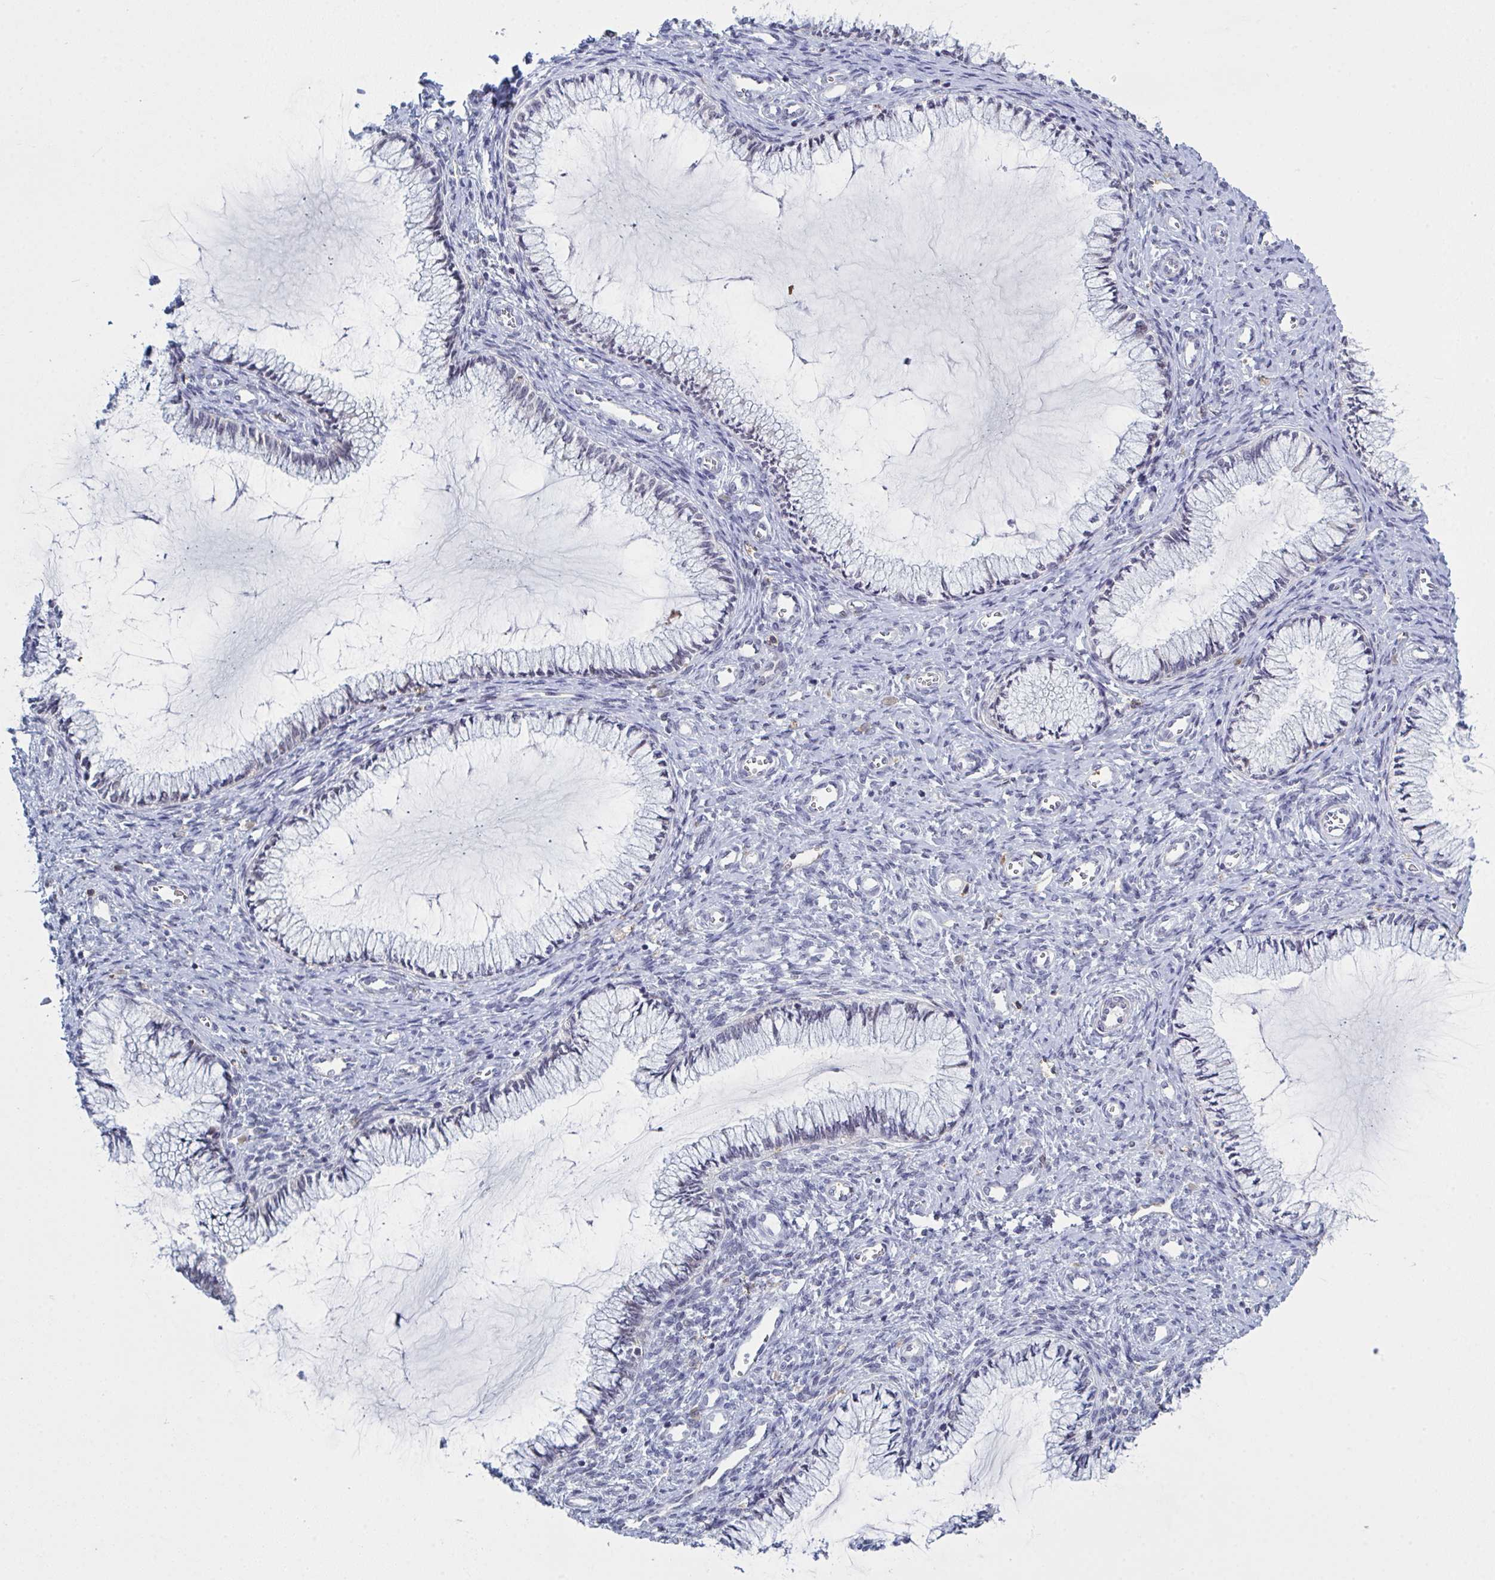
{"staining": {"intensity": "negative", "quantity": "none", "location": "none"}, "tissue": "cervix", "cell_type": "Glandular cells", "image_type": "normal", "snomed": [{"axis": "morphology", "description": "Normal tissue, NOS"}, {"axis": "topography", "description": "Cervix"}], "caption": "Benign cervix was stained to show a protein in brown. There is no significant expression in glandular cells. (DAB immunohistochemistry (IHC) with hematoxylin counter stain).", "gene": "KDM4D", "patient": {"sex": "female", "age": 24}}